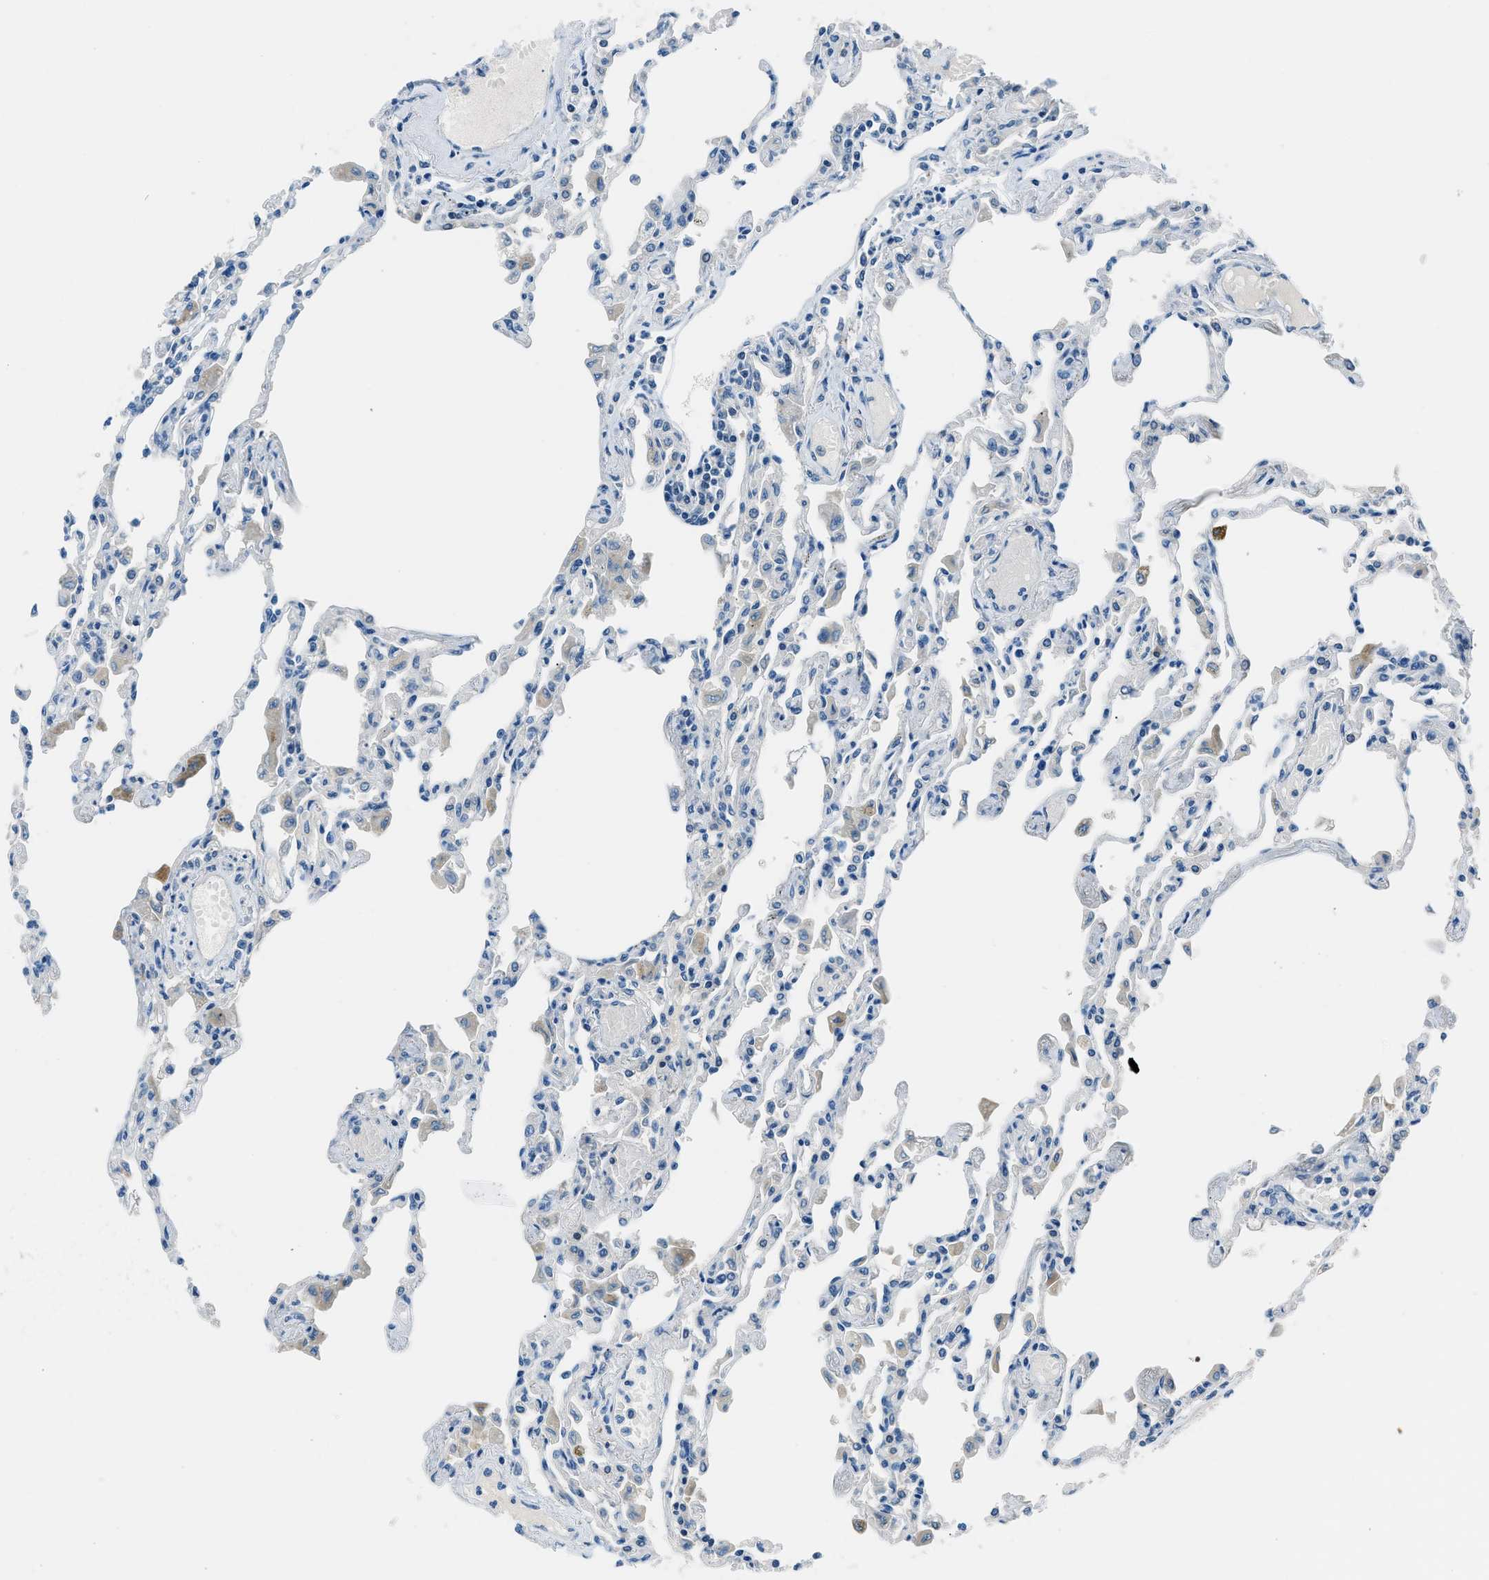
{"staining": {"intensity": "negative", "quantity": "none", "location": "none"}, "tissue": "lung", "cell_type": "Alveolar cells", "image_type": "normal", "snomed": [{"axis": "morphology", "description": "Normal tissue, NOS"}, {"axis": "topography", "description": "Bronchus"}, {"axis": "topography", "description": "Lung"}], "caption": "This micrograph is of unremarkable lung stained with immunohistochemistry (IHC) to label a protein in brown with the nuclei are counter-stained blue. There is no staining in alveolar cells. (Brightfield microscopy of DAB immunohistochemistry at high magnification).", "gene": "ACP1", "patient": {"sex": "female", "age": 49}}